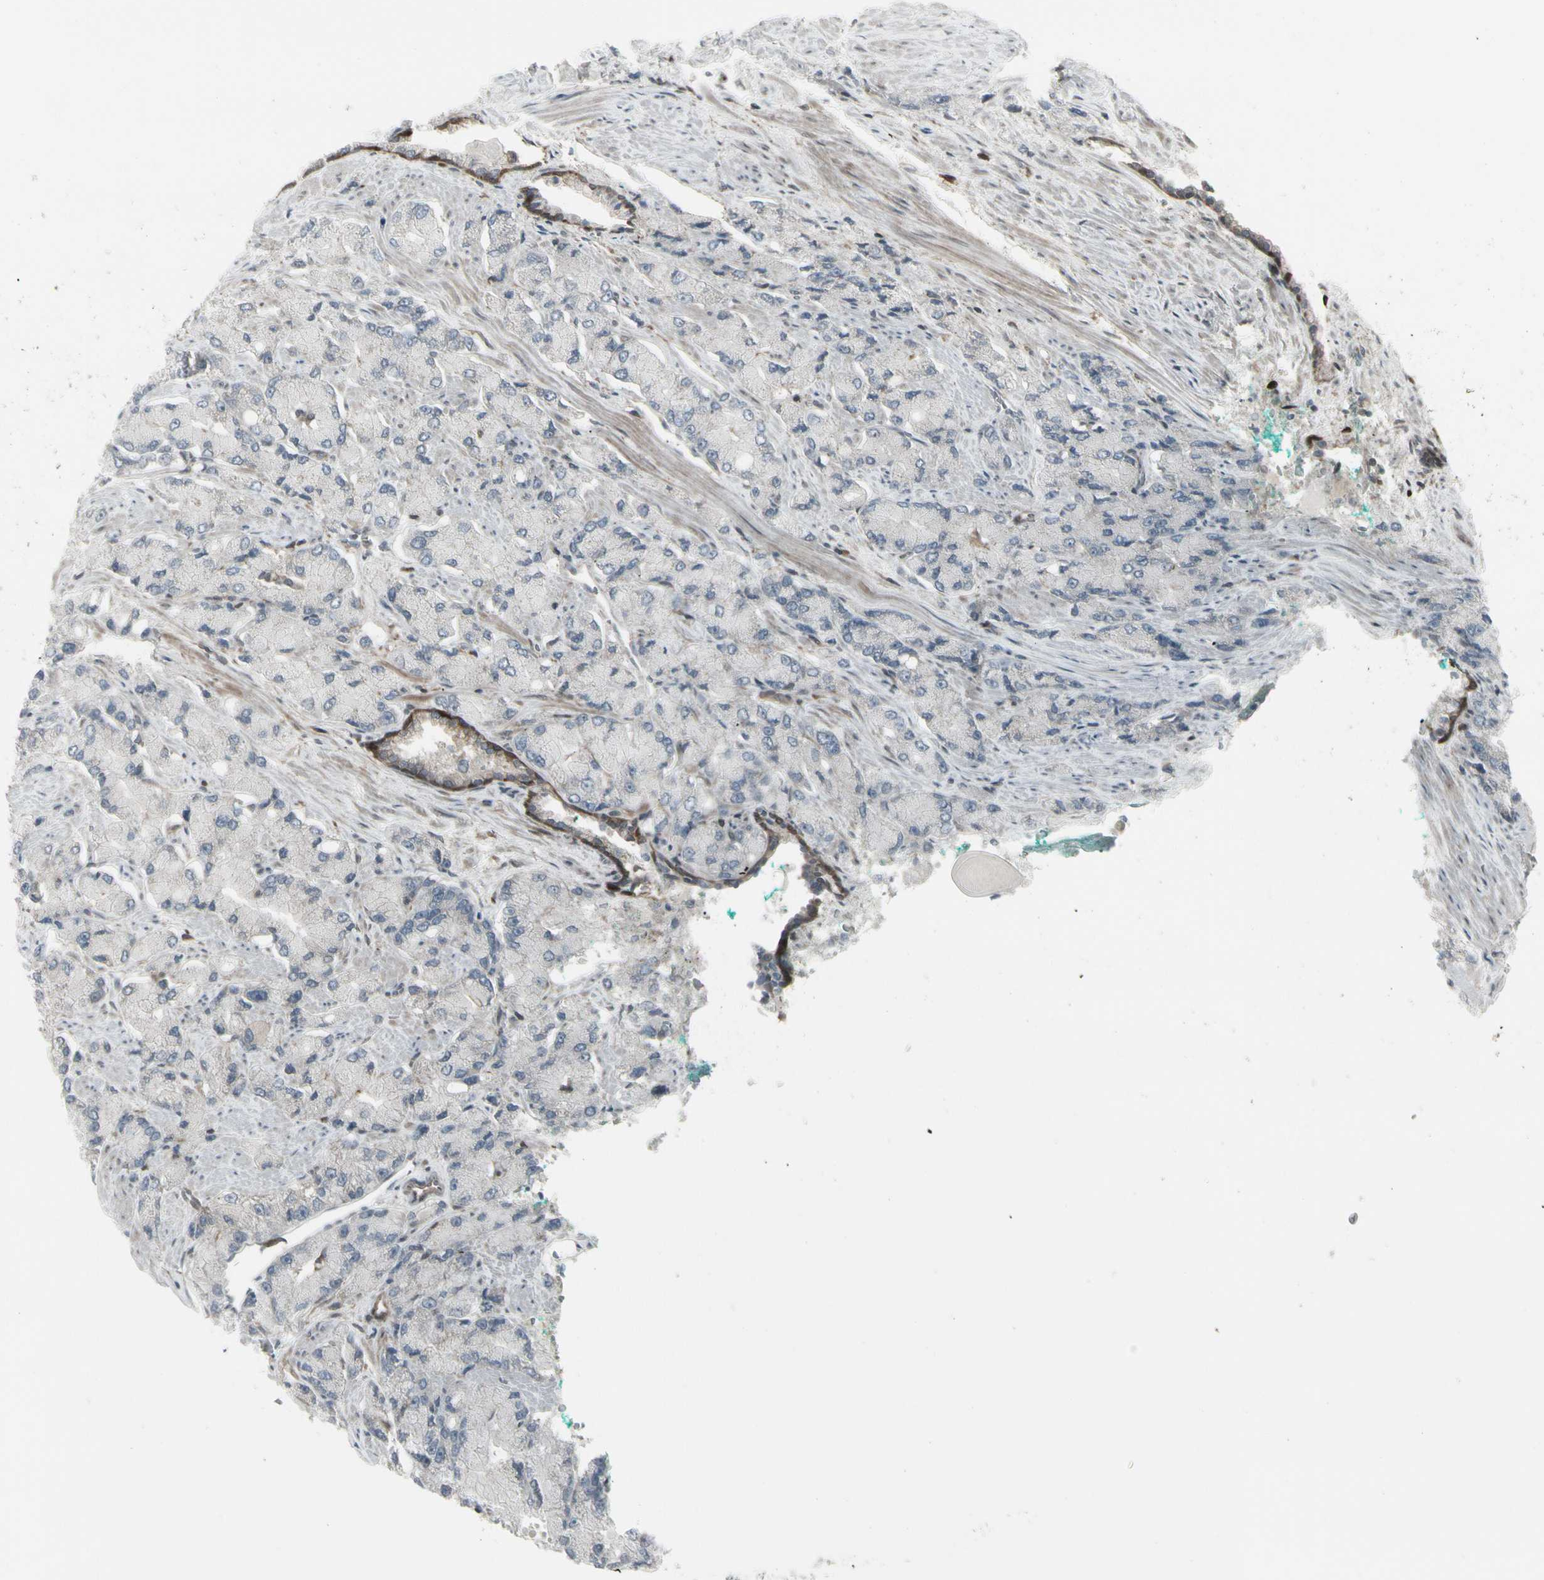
{"staining": {"intensity": "negative", "quantity": "none", "location": "none"}, "tissue": "prostate cancer", "cell_type": "Tumor cells", "image_type": "cancer", "snomed": [{"axis": "morphology", "description": "Adenocarcinoma, High grade"}, {"axis": "topography", "description": "Prostate"}], "caption": "High magnification brightfield microscopy of high-grade adenocarcinoma (prostate) stained with DAB (brown) and counterstained with hematoxylin (blue): tumor cells show no significant expression.", "gene": "IGFBP6", "patient": {"sex": "male", "age": 58}}